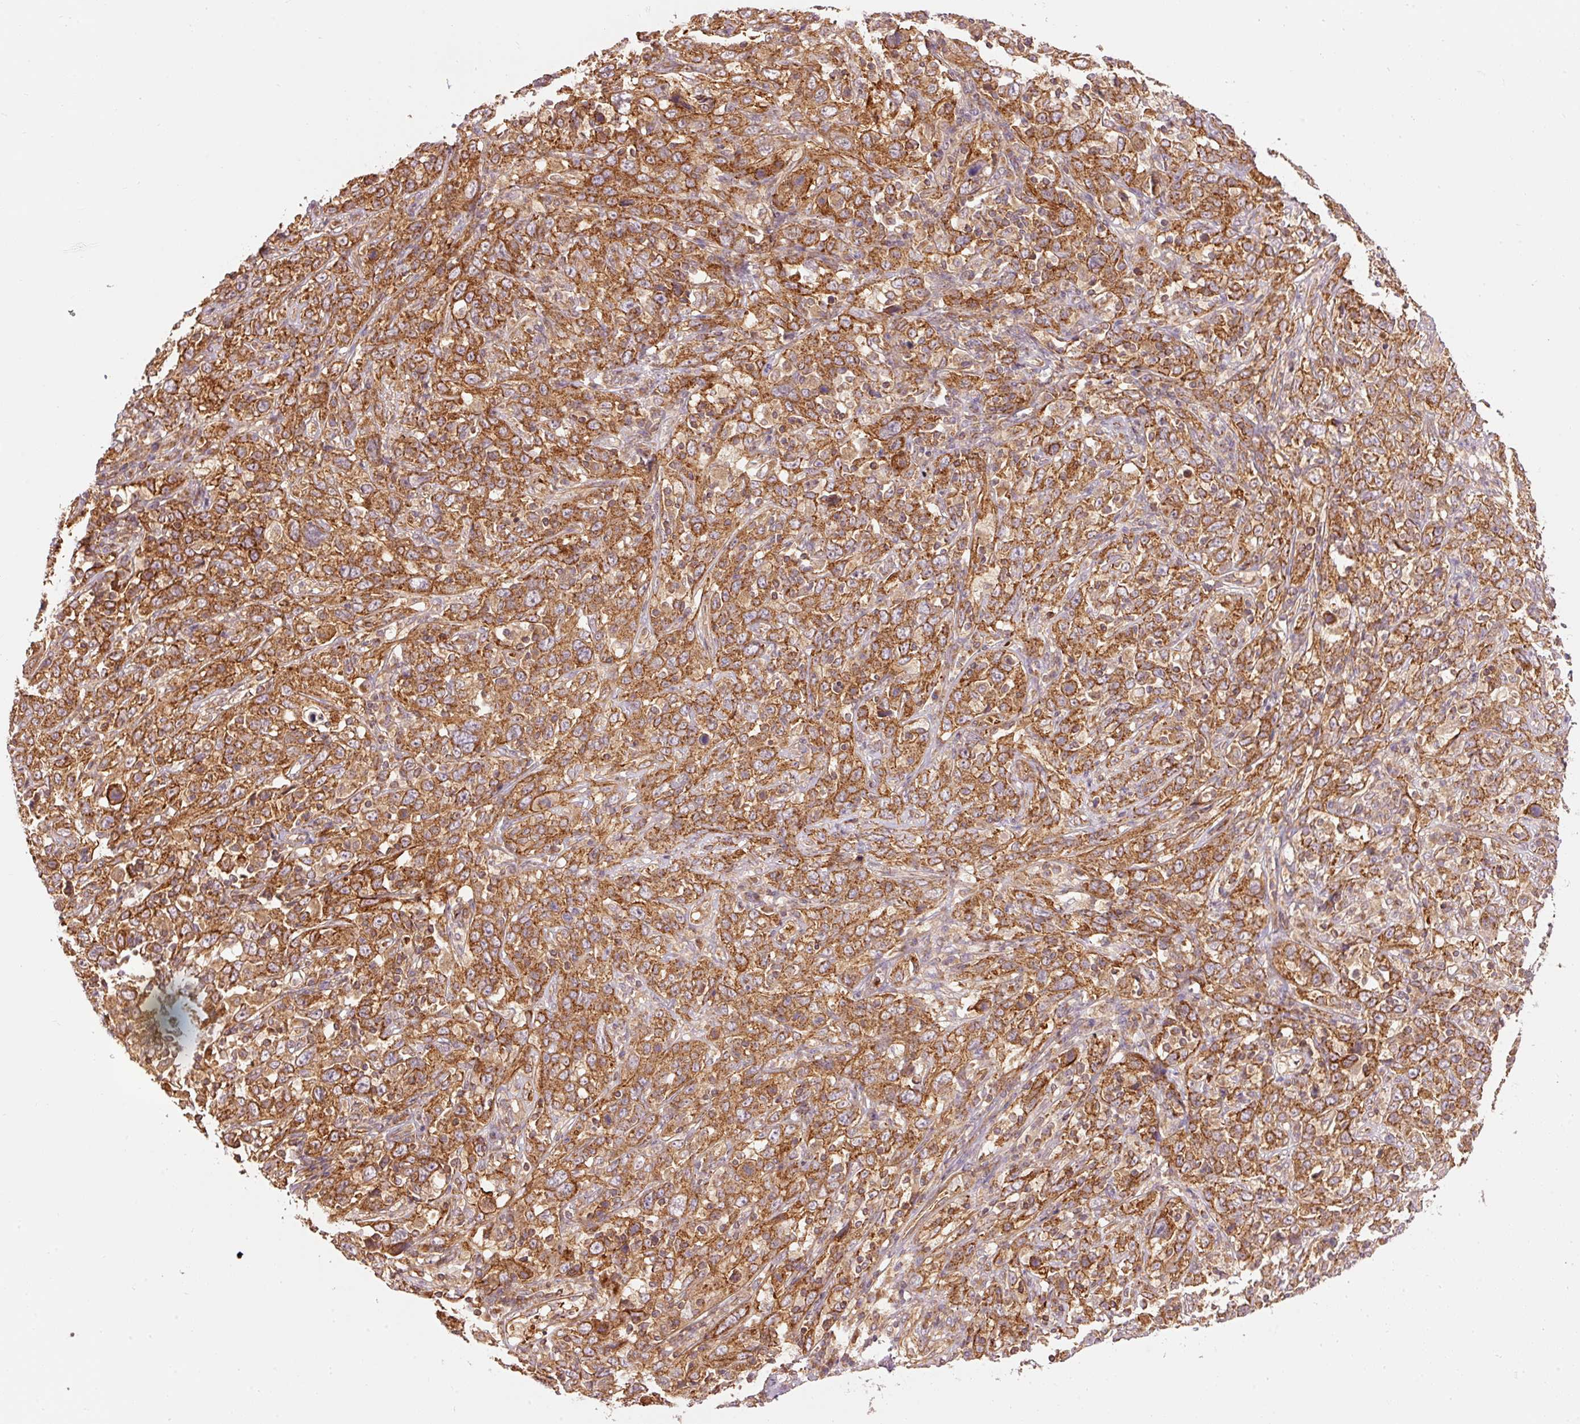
{"staining": {"intensity": "moderate", "quantity": ">75%", "location": "cytoplasmic/membranous"}, "tissue": "cervical cancer", "cell_type": "Tumor cells", "image_type": "cancer", "snomed": [{"axis": "morphology", "description": "Squamous cell carcinoma, NOS"}, {"axis": "topography", "description": "Cervix"}], "caption": "Immunohistochemical staining of cervical cancer shows moderate cytoplasmic/membranous protein positivity in about >75% of tumor cells.", "gene": "ADCY4", "patient": {"sex": "female", "age": 46}}